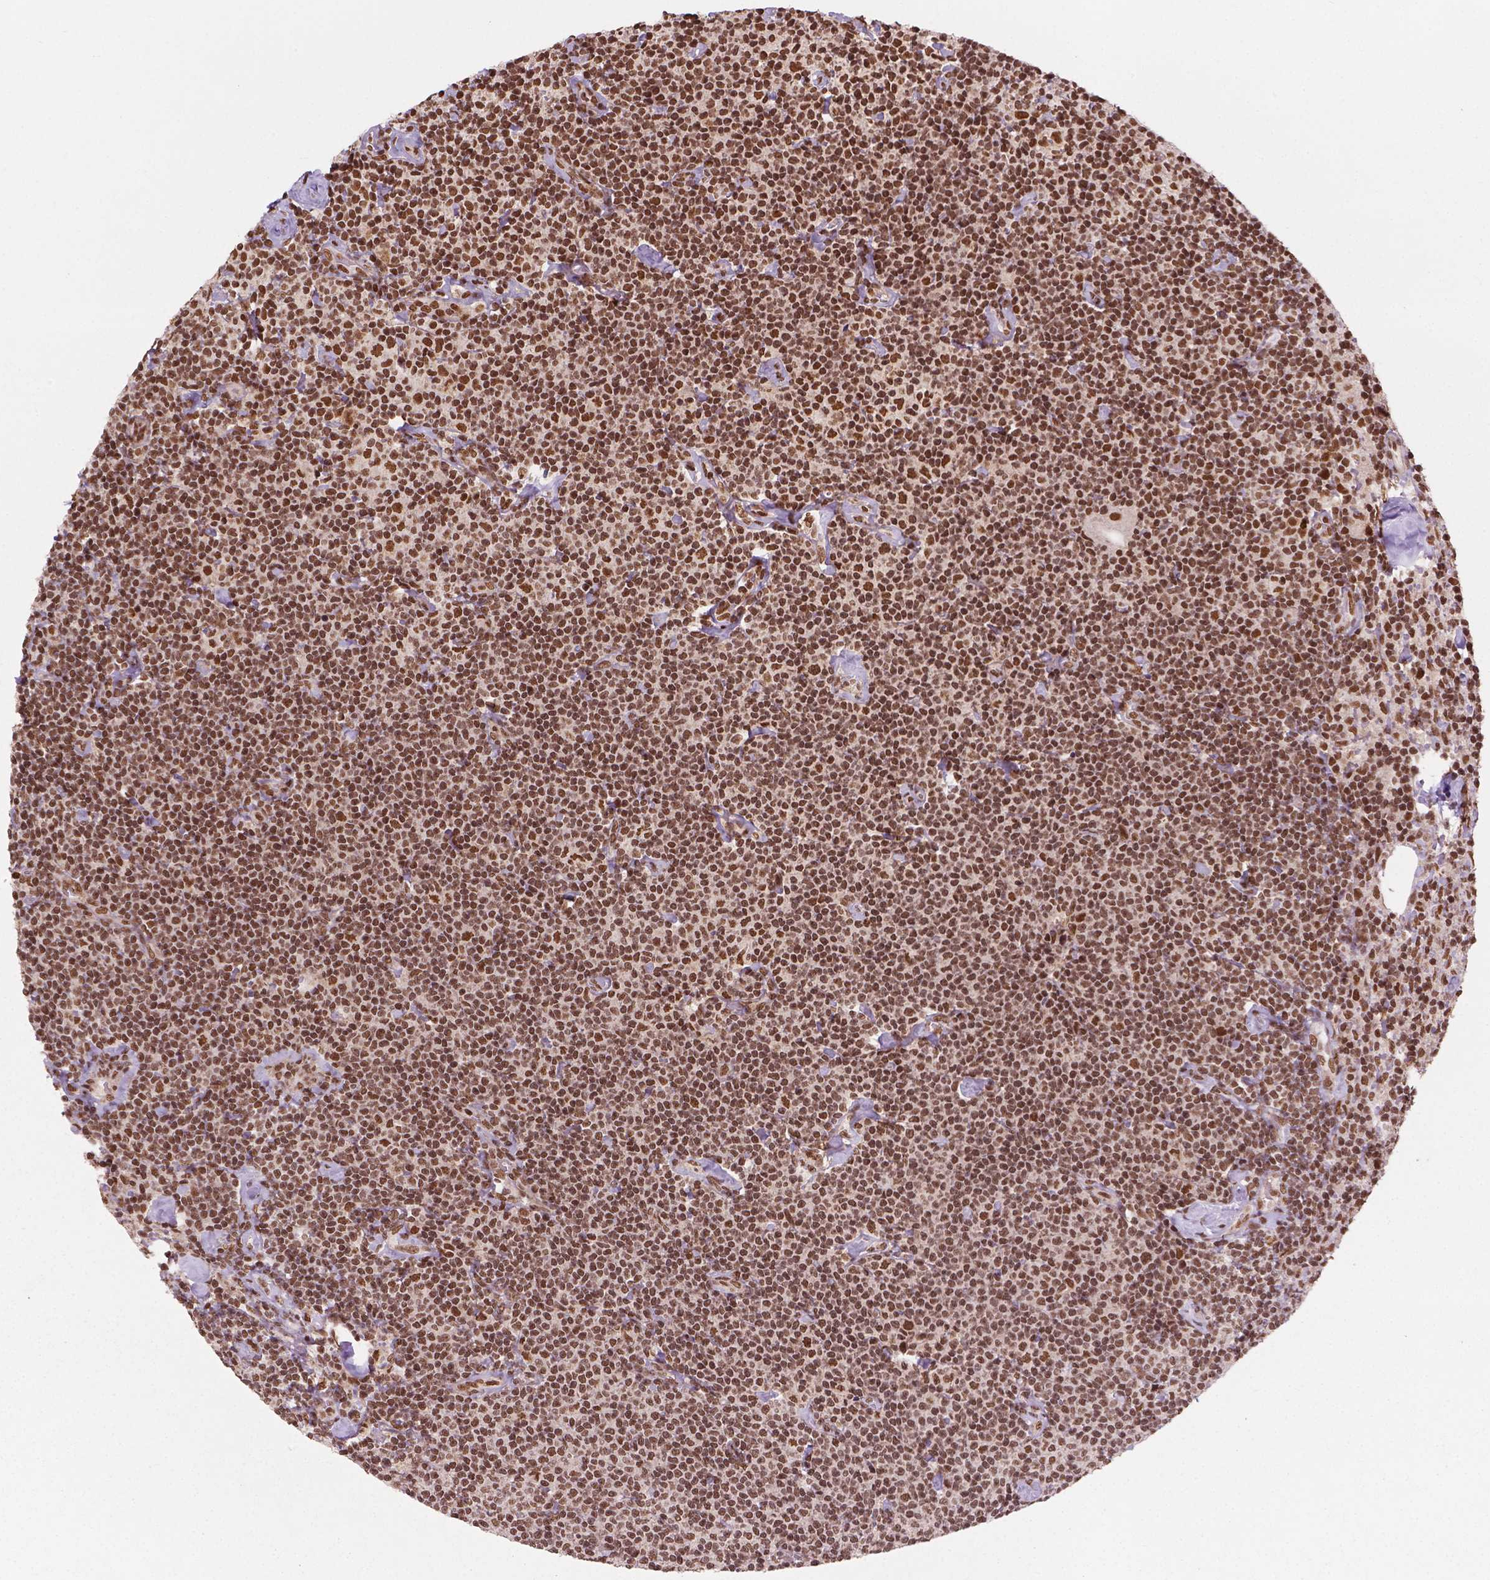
{"staining": {"intensity": "moderate", "quantity": ">75%", "location": "nuclear"}, "tissue": "lymphoma", "cell_type": "Tumor cells", "image_type": "cancer", "snomed": [{"axis": "morphology", "description": "Malignant lymphoma, non-Hodgkin's type, Low grade"}, {"axis": "topography", "description": "Lymph node"}], "caption": "The histopathology image exhibits immunohistochemical staining of malignant lymphoma, non-Hodgkin's type (low-grade). There is moderate nuclear positivity is appreciated in about >75% of tumor cells.", "gene": "SIRT6", "patient": {"sex": "male", "age": 81}}